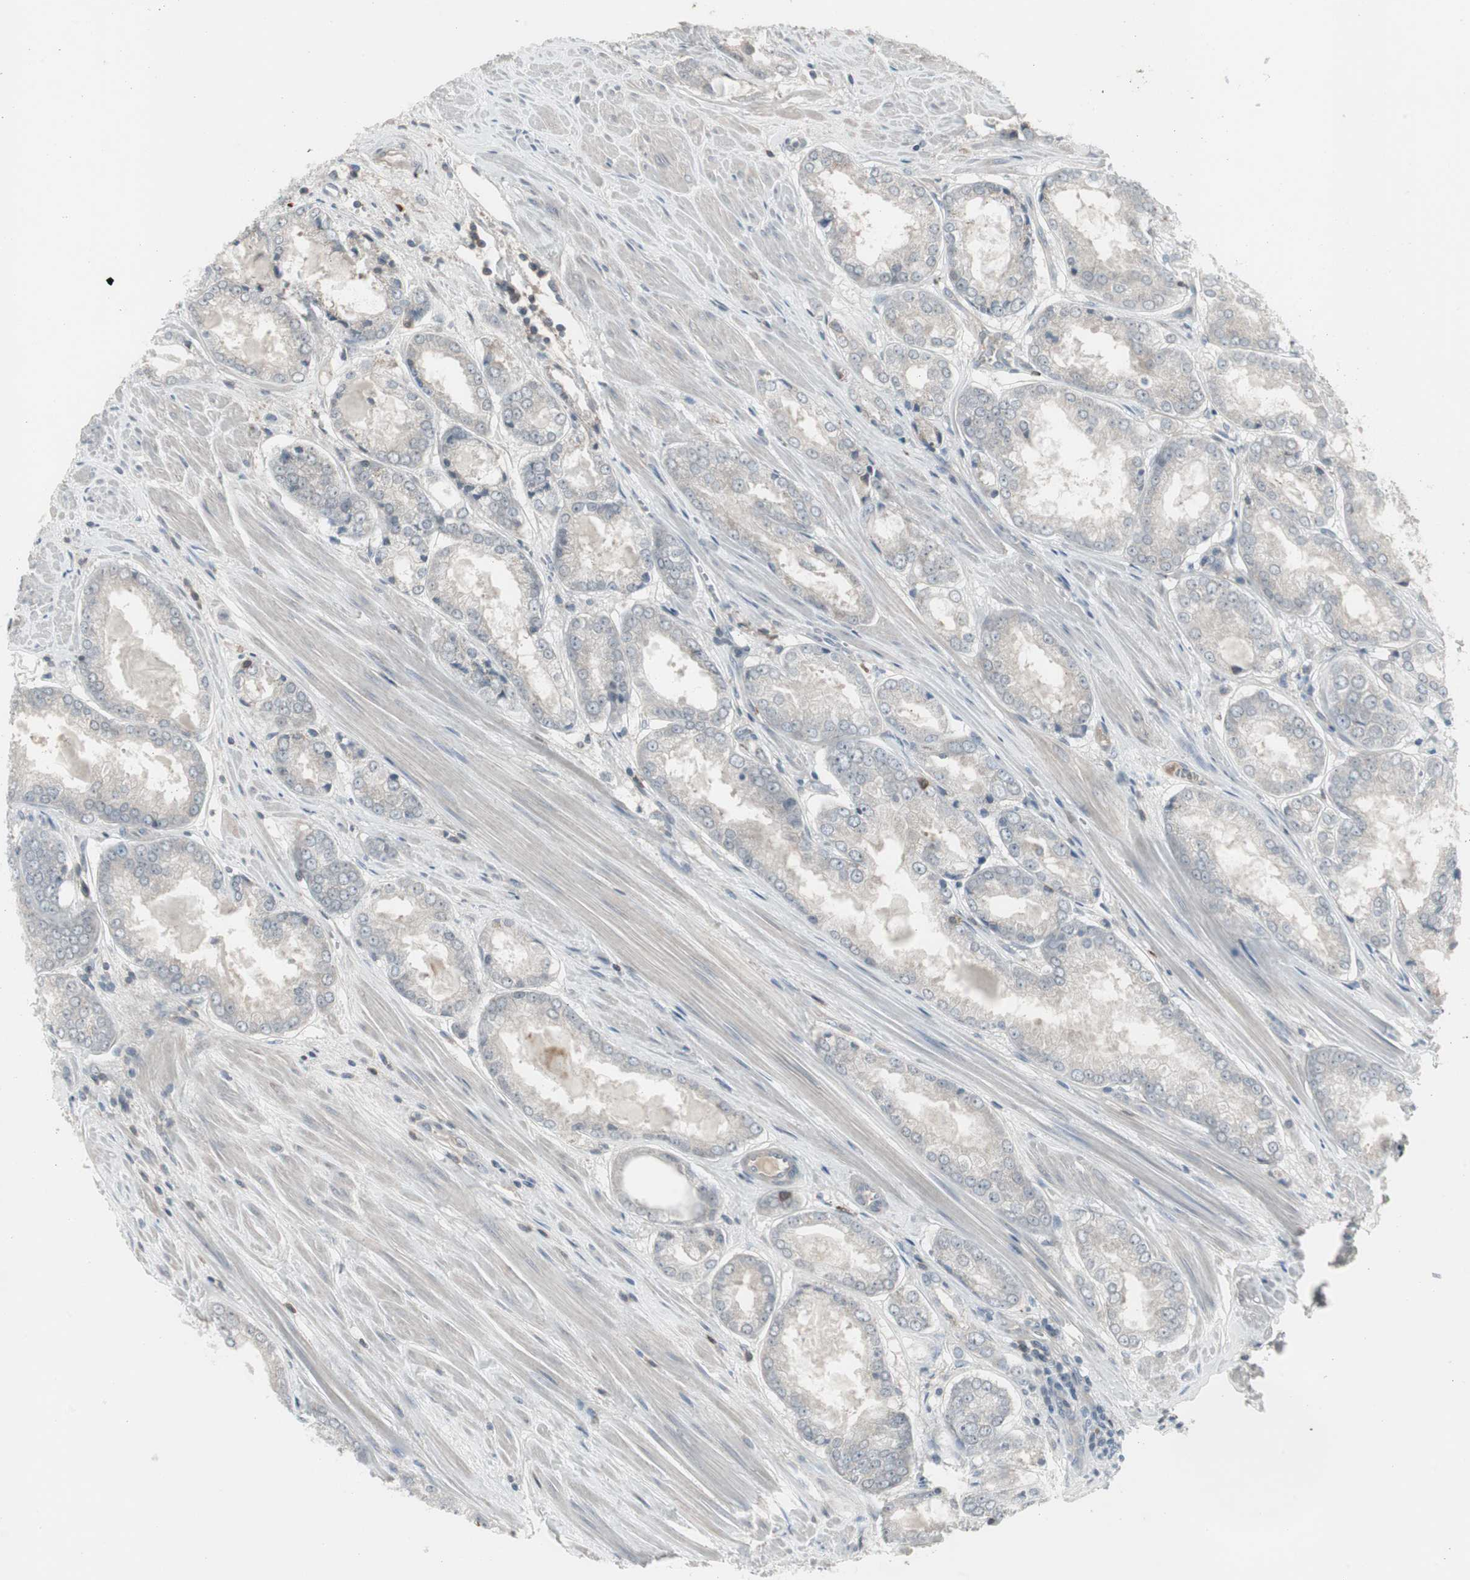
{"staining": {"intensity": "negative", "quantity": "none", "location": "none"}, "tissue": "prostate cancer", "cell_type": "Tumor cells", "image_type": "cancer", "snomed": [{"axis": "morphology", "description": "Adenocarcinoma, Low grade"}, {"axis": "topography", "description": "Prostate"}], "caption": "DAB immunohistochemical staining of prostate low-grade adenocarcinoma demonstrates no significant positivity in tumor cells.", "gene": "ZSCAN32", "patient": {"sex": "male", "age": 64}}